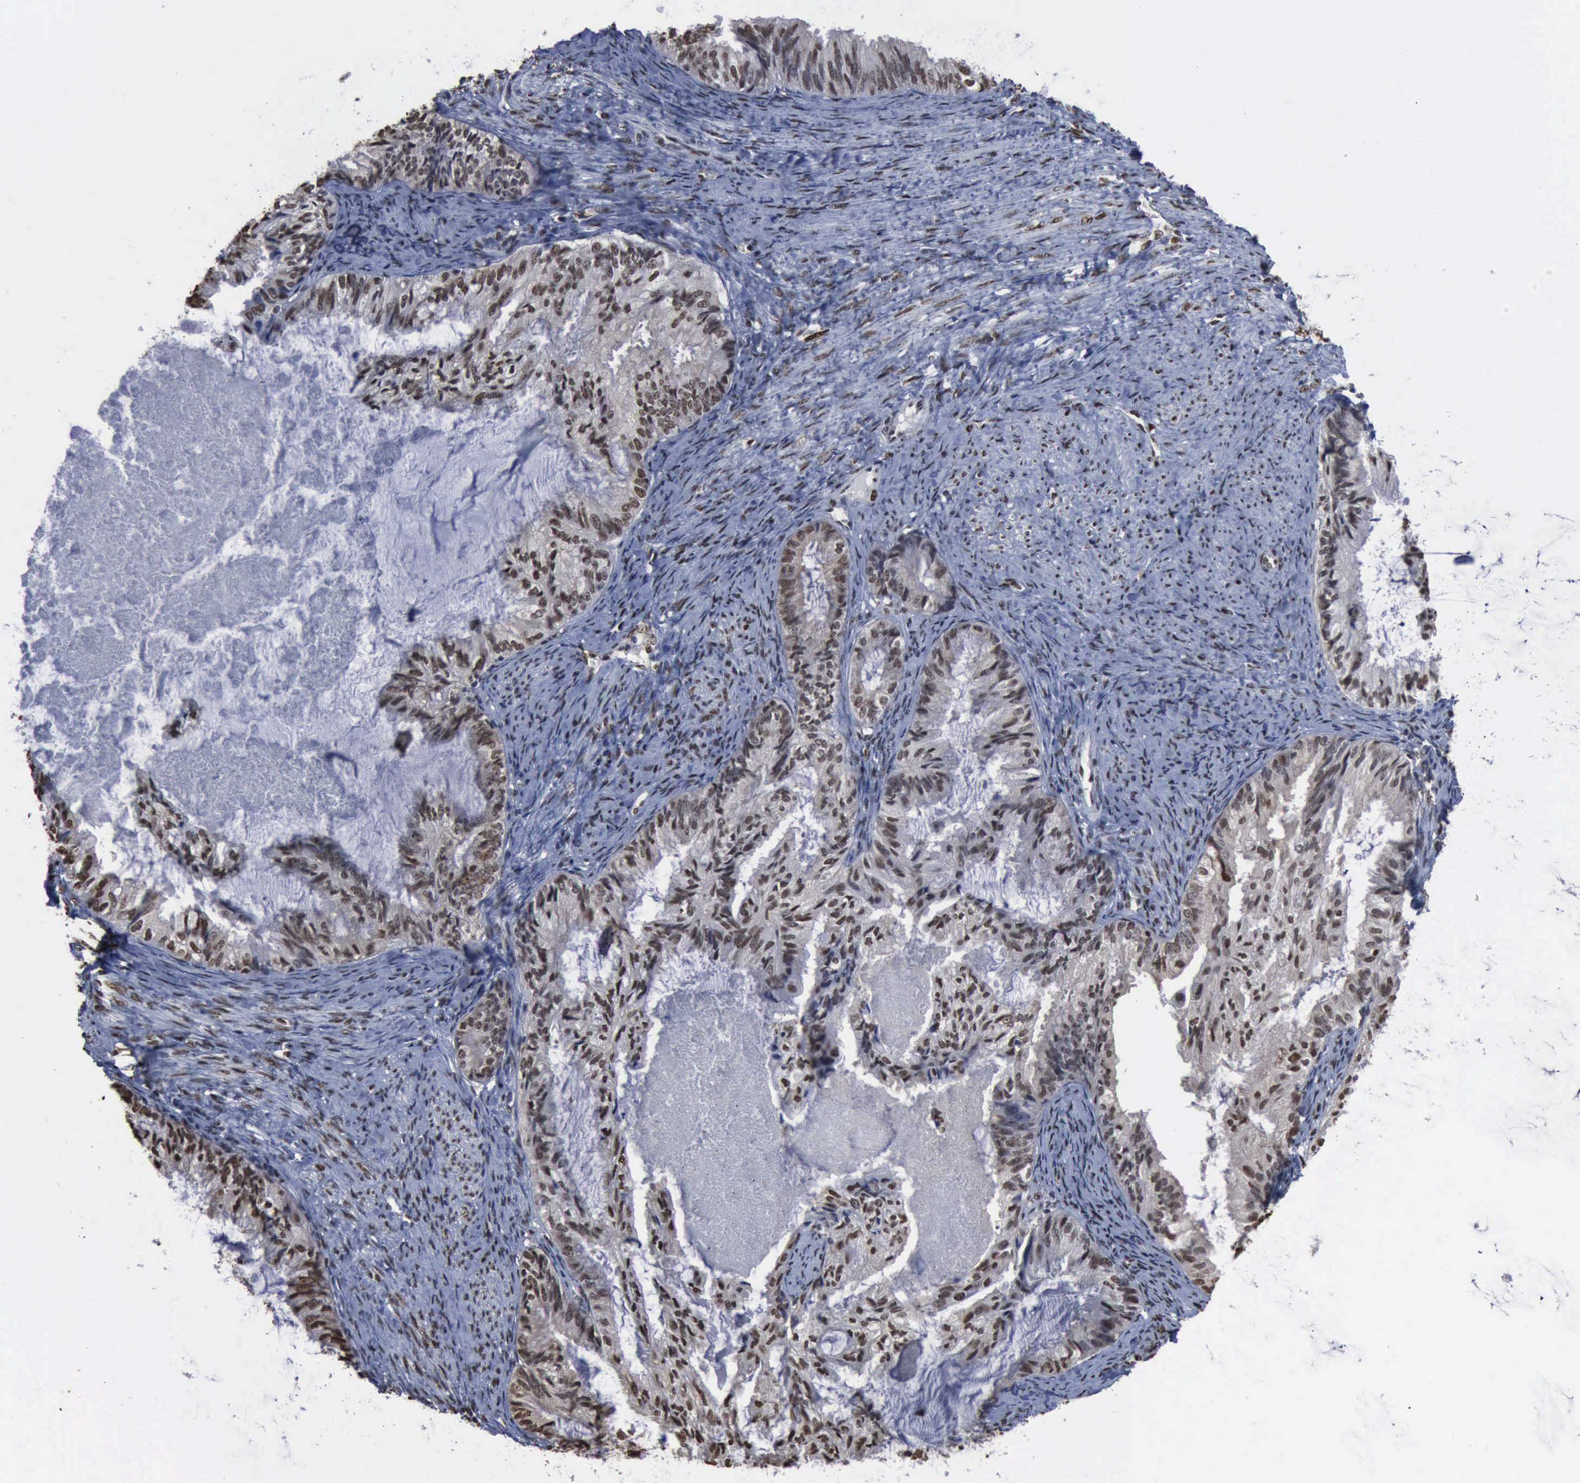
{"staining": {"intensity": "moderate", "quantity": ">75%", "location": "nuclear"}, "tissue": "endometrial cancer", "cell_type": "Tumor cells", "image_type": "cancer", "snomed": [{"axis": "morphology", "description": "Adenocarcinoma, NOS"}, {"axis": "topography", "description": "Endometrium"}], "caption": "A high-resolution histopathology image shows immunohistochemistry staining of endometrial cancer, which reveals moderate nuclear expression in approximately >75% of tumor cells. (brown staining indicates protein expression, while blue staining denotes nuclei).", "gene": "PCNA", "patient": {"sex": "female", "age": 86}}